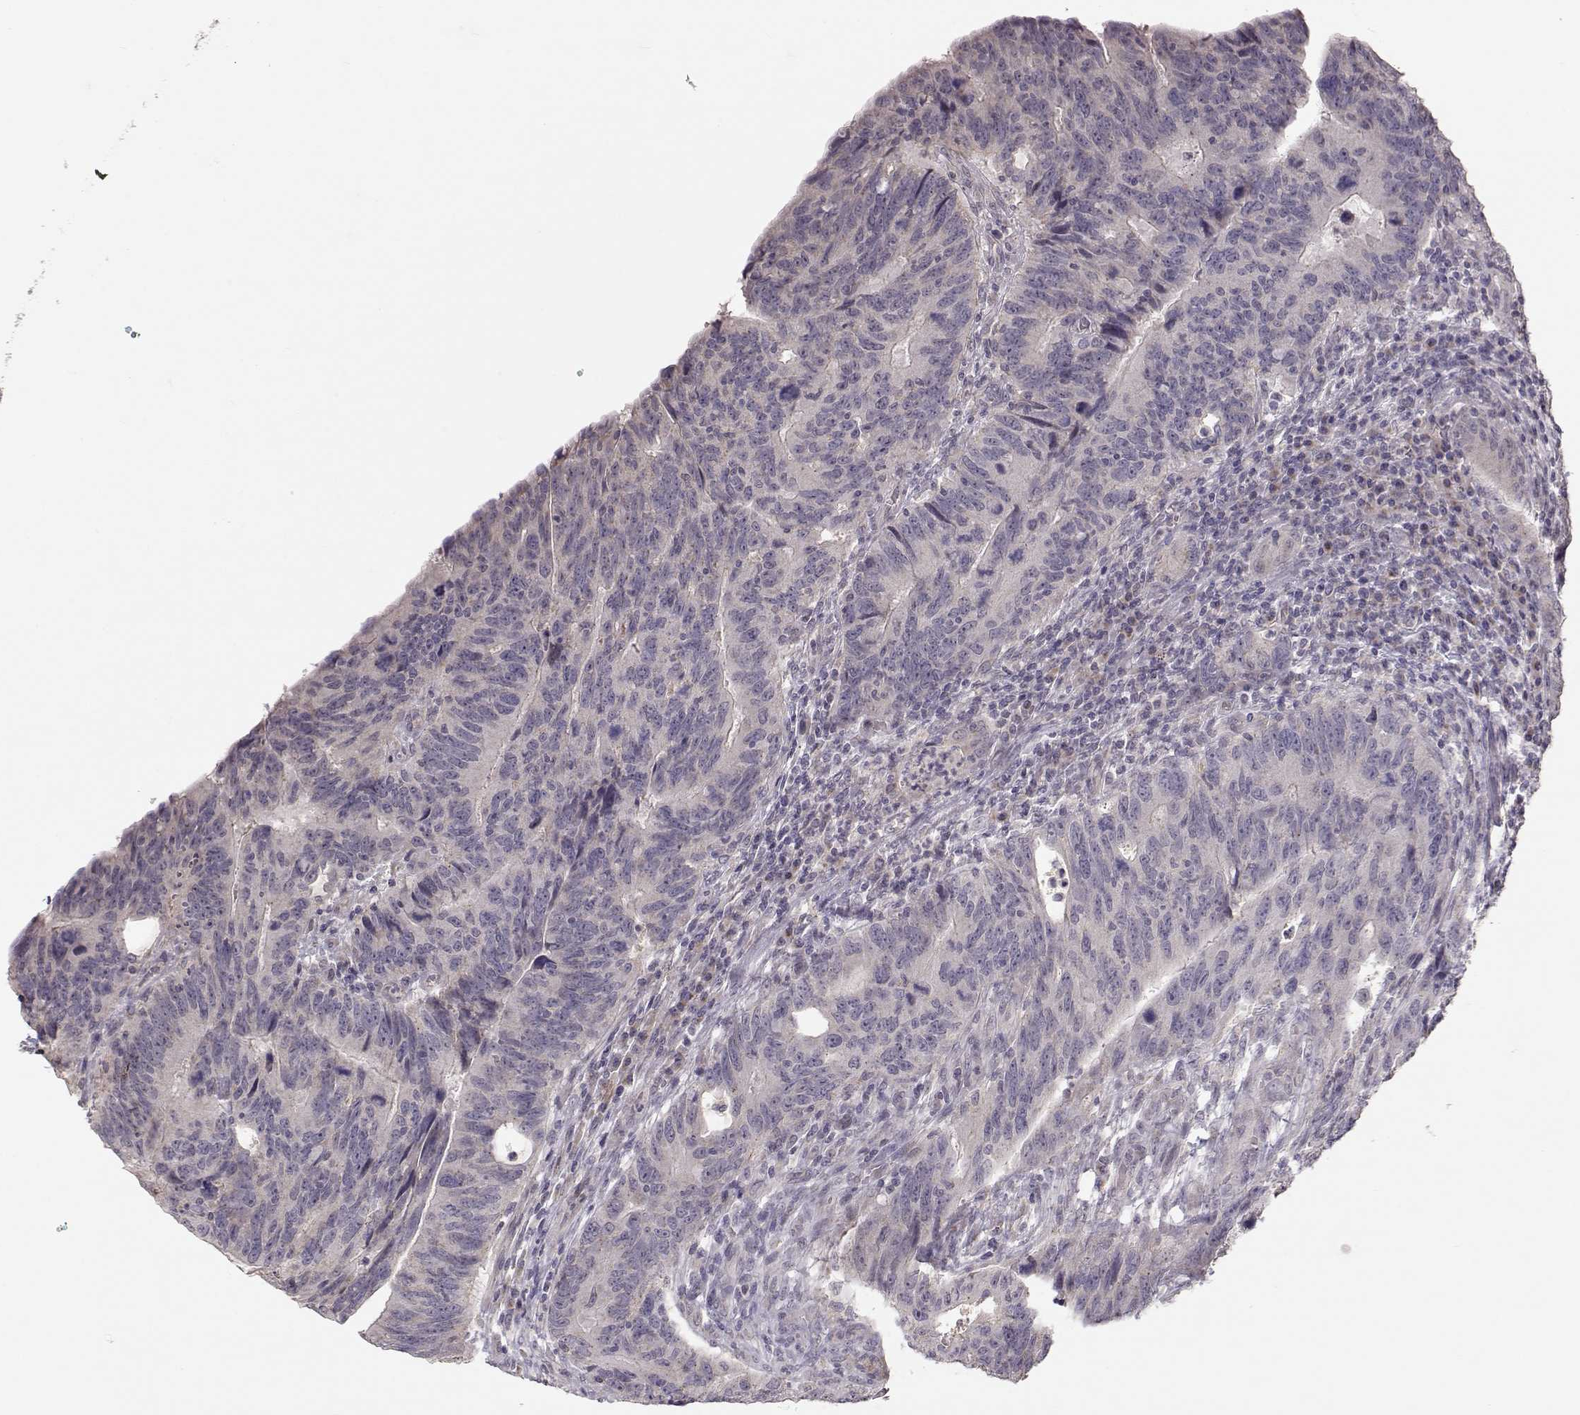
{"staining": {"intensity": "negative", "quantity": "none", "location": "none"}, "tissue": "colorectal cancer", "cell_type": "Tumor cells", "image_type": "cancer", "snomed": [{"axis": "morphology", "description": "Adenocarcinoma, NOS"}, {"axis": "topography", "description": "Colon"}], "caption": "There is no significant positivity in tumor cells of colorectal adenocarcinoma.", "gene": "PNMT", "patient": {"sex": "female", "age": 77}}